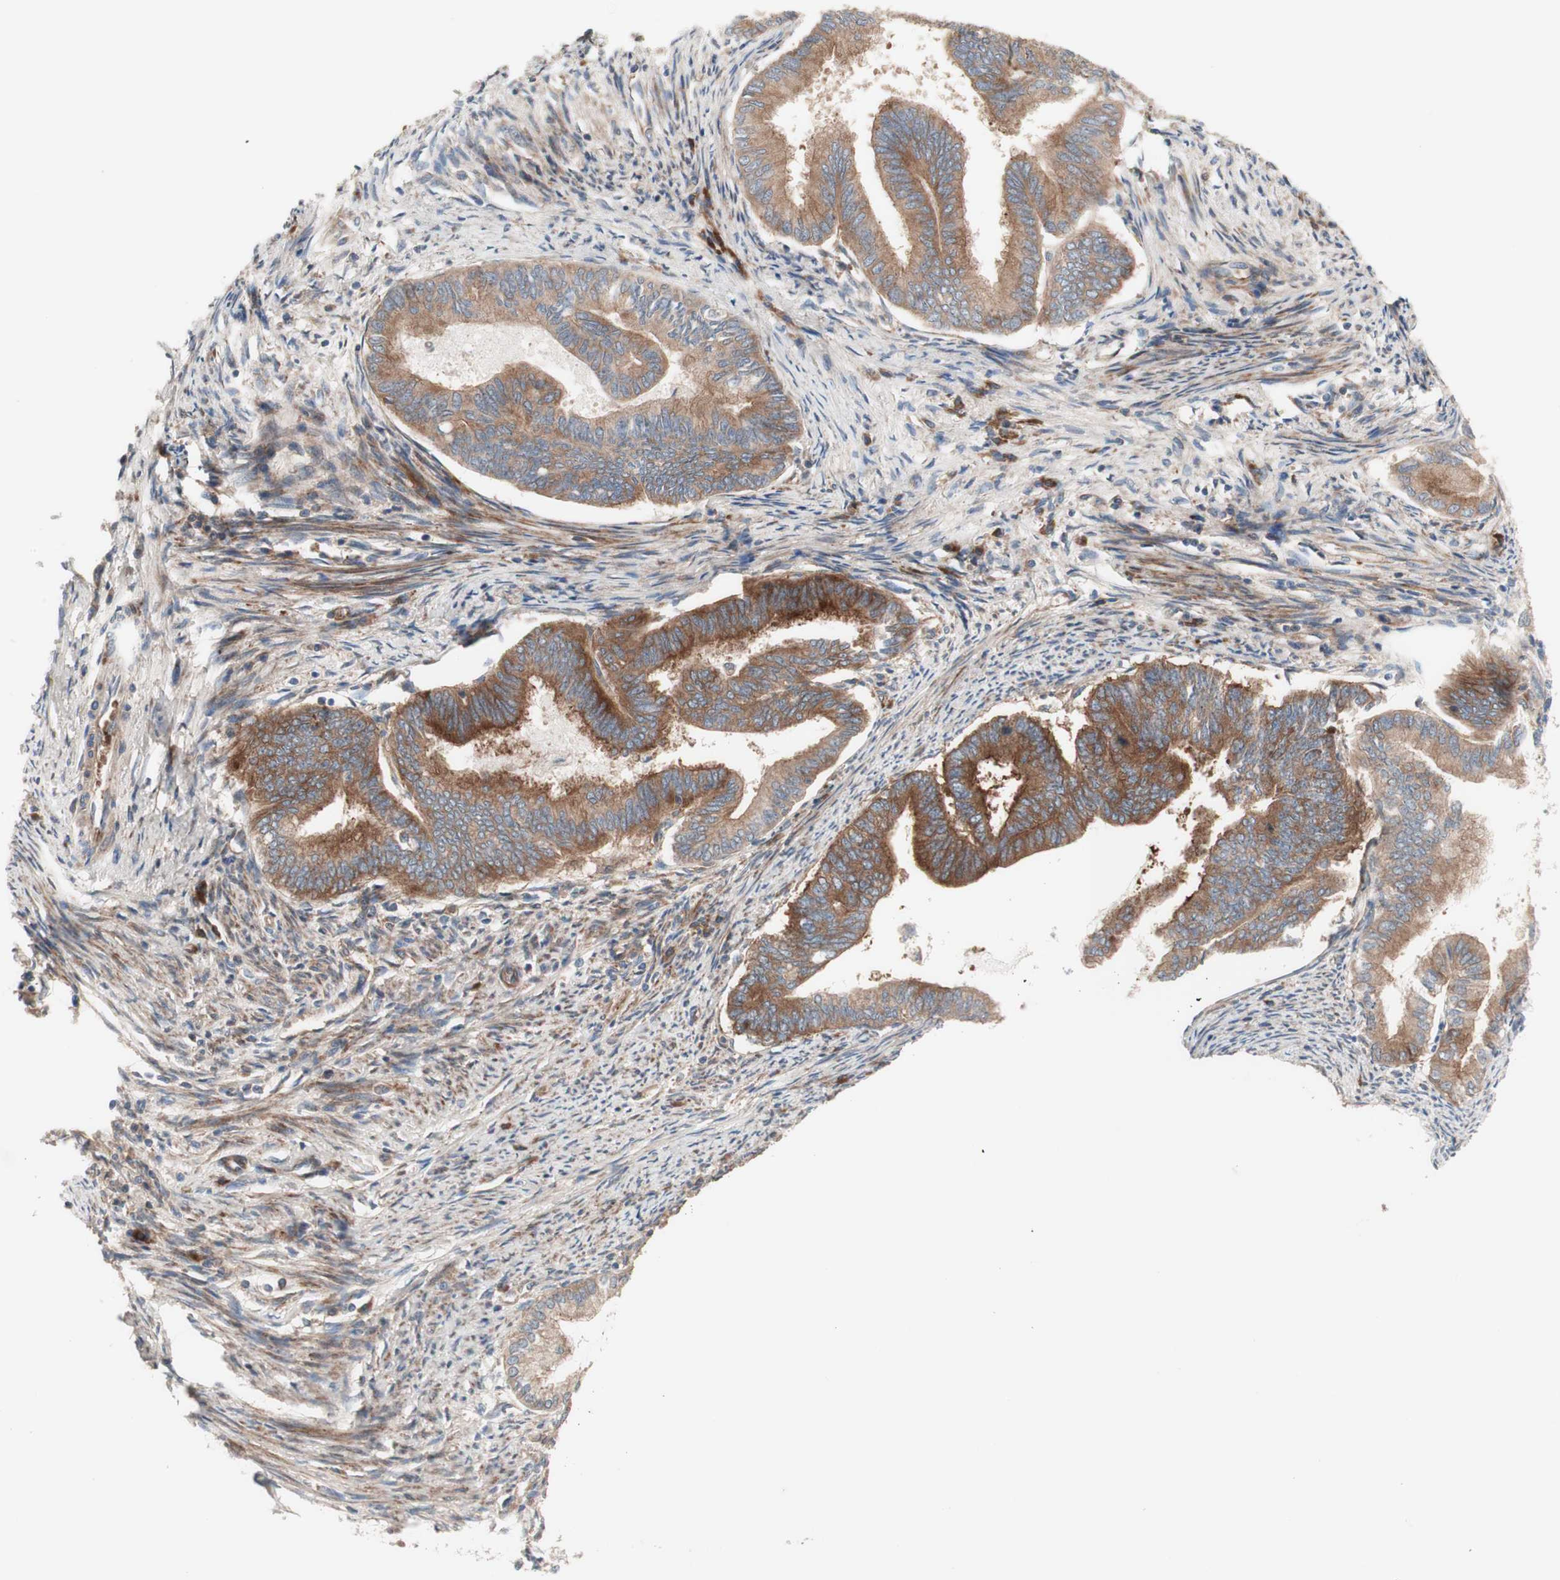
{"staining": {"intensity": "moderate", "quantity": ">75%", "location": "cytoplasmic/membranous"}, "tissue": "endometrial cancer", "cell_type": "Tumor cells", "image_type": "cancer", "snomed": [{"axis": "morphology", "description": "Adenocarcinoma, NOS"}, {"axis": "topography", "description": "Endometrium"}], "caption": "Endometrial cancer tissue displays moderate cytoplasmic/membranous positivity in approximately >75% of tumor cells", "gene": "CCN4", "patient": {"sex": "female", "age": 86}}